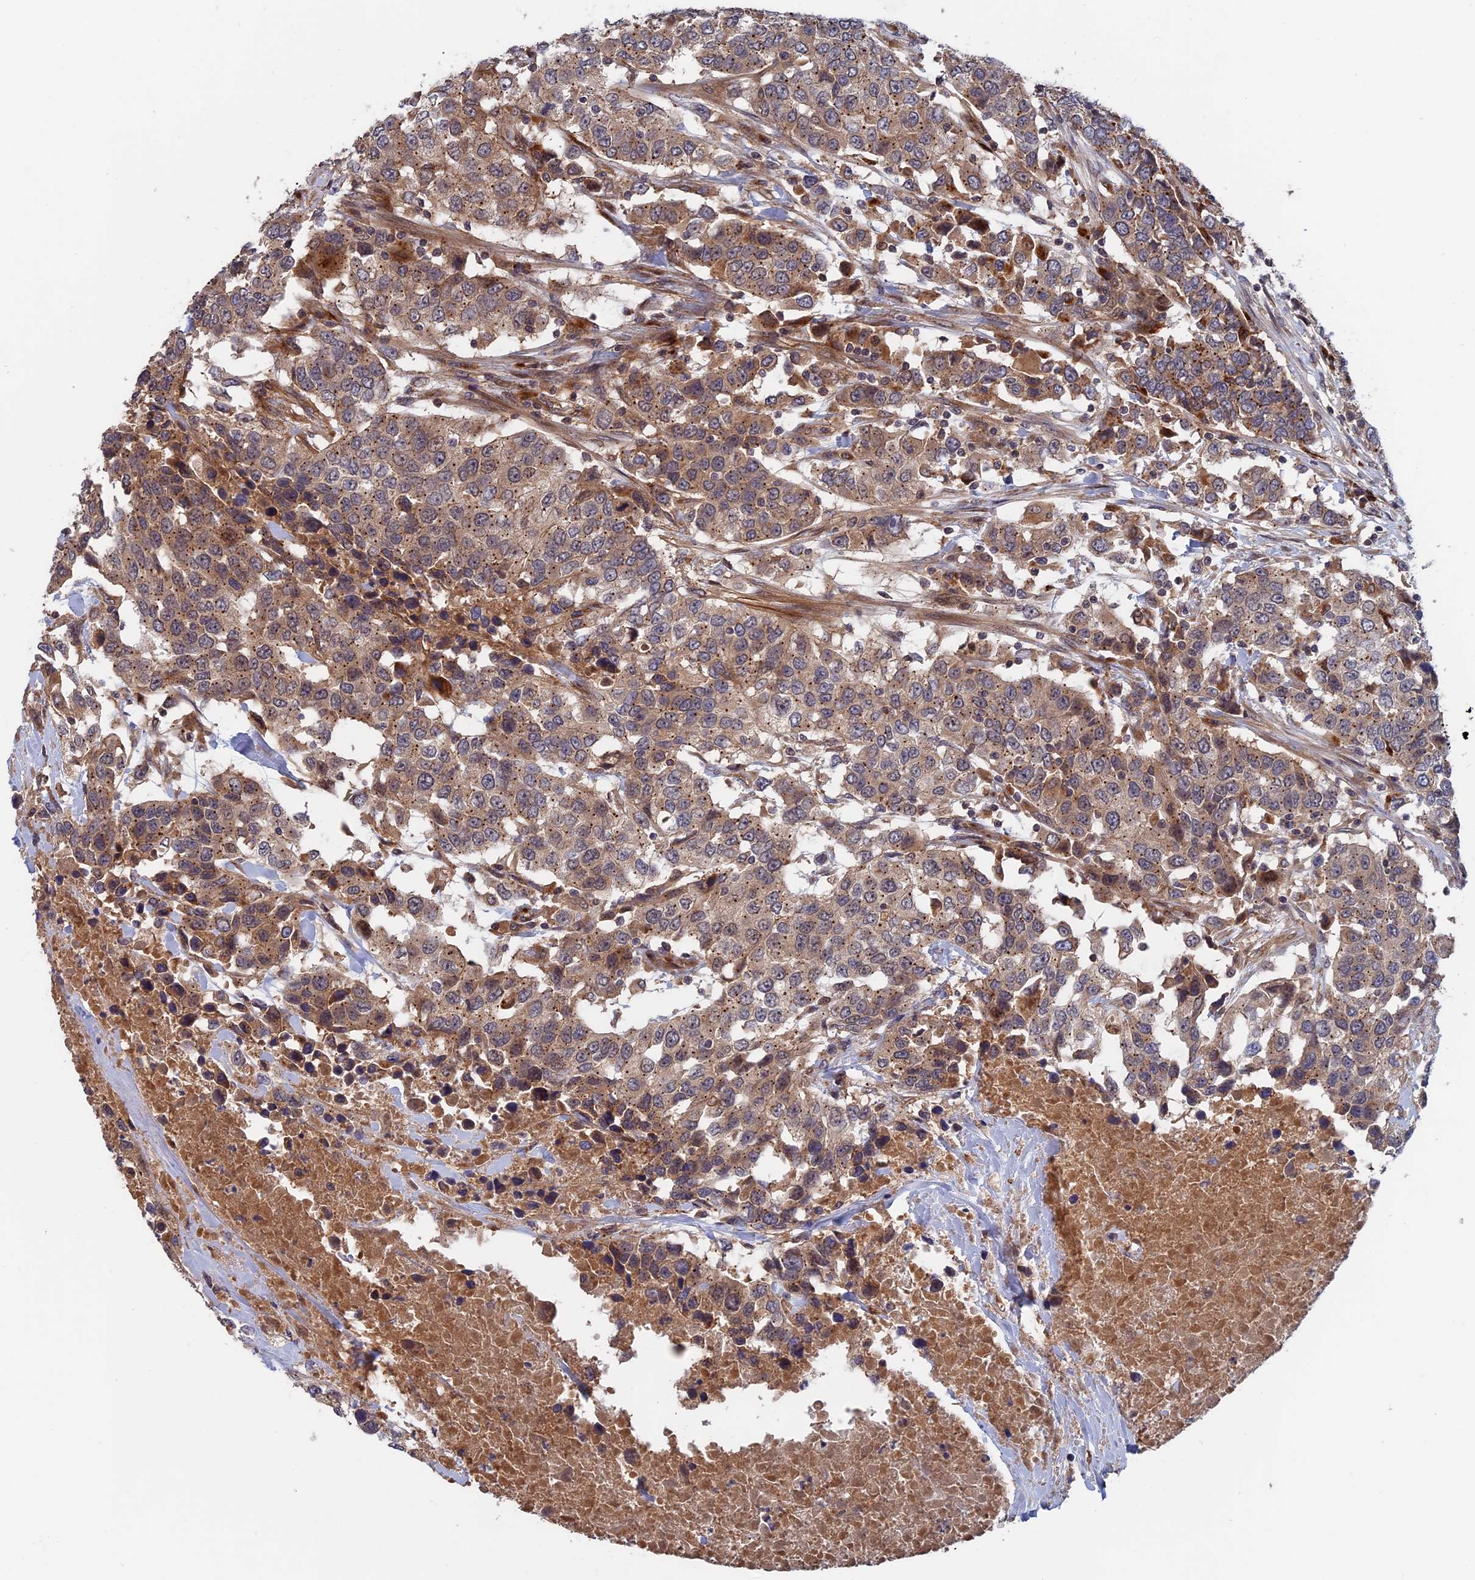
{"staining": {"intensity": "weak", "quantity": ">75%", "location": "cytoplasmic/membranous"}, "tissue": "urothelial cancer", "cell_type": "Tumor cells", "image_type": "cancer", "snomed": [{"axis": "morphology", "description": "Urothelial carcinoma, High grade"}, {"axis": "topography", "description": "Urinary bladder"}], "caption": "Urothelial carcinoma (high-grade) stained with DAB (3,3'-diaminobenzidine) IHC displays low levels of weak cytoplasmic/membranous staining in about >75% of tumor cells.", "gene": "TRAPPC2L", "patient": {"sex": "female", "age": 80}}